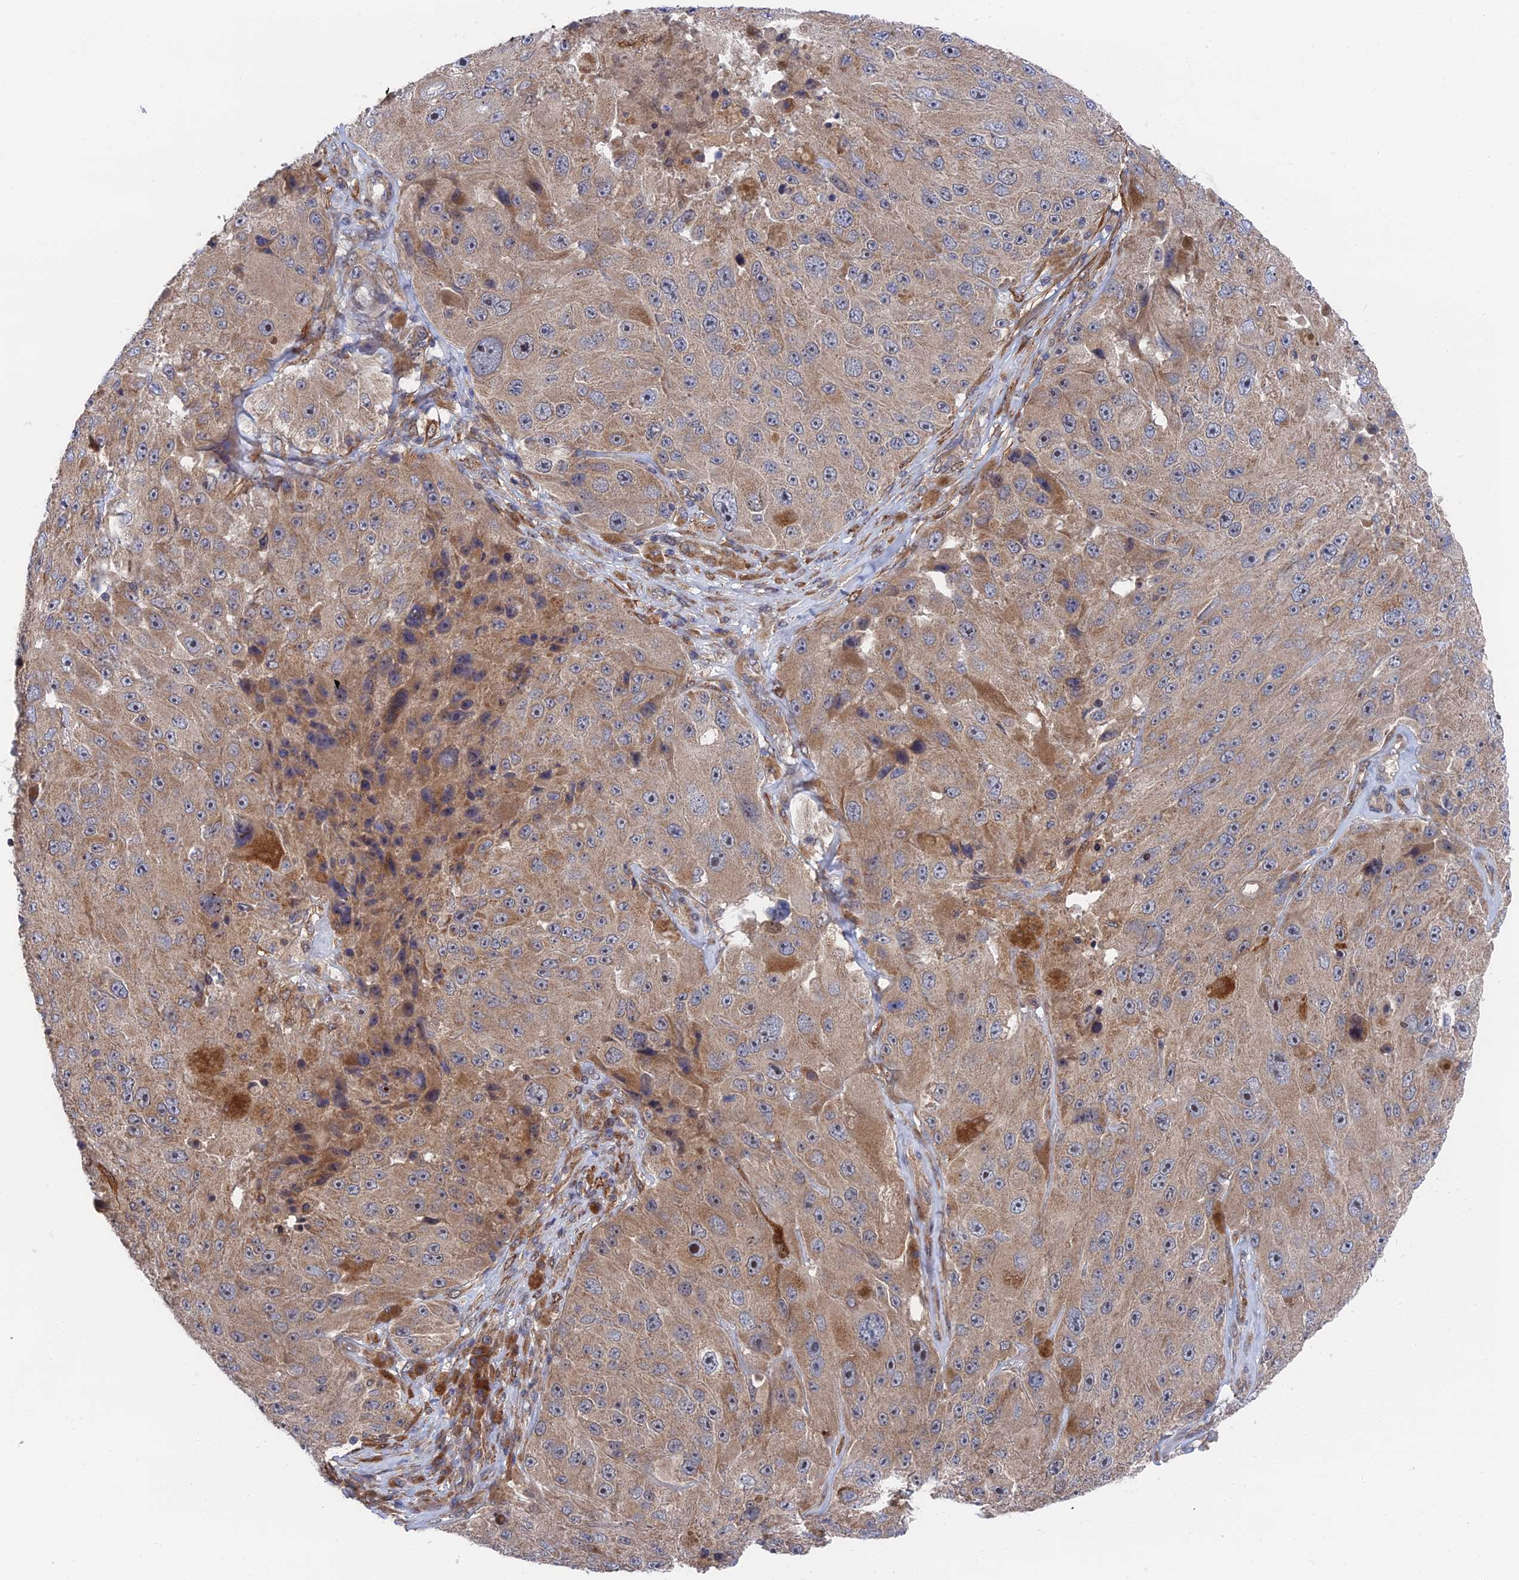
{"staining": {"intensity": "moderate", "quantity": ">75%", "location": "cytoplasmic/membranous"}, "tissue": "melanoma", "cell_type": "Tumor cells", "image_type": "cancer", "snomed": [{"axis": "morphology", "description": "Malignant melanoma, Metastatic site"}, {"axis": "topography", "description": "Lymph node"}], "caption": "DAB immunohistochemical staining of human melanoma shows moderate cytoplasmic/membranous protein expression in about >75% of tumor cells.", "gene": "ZNF320", "patient": {"sex": "male", "age": 62}}